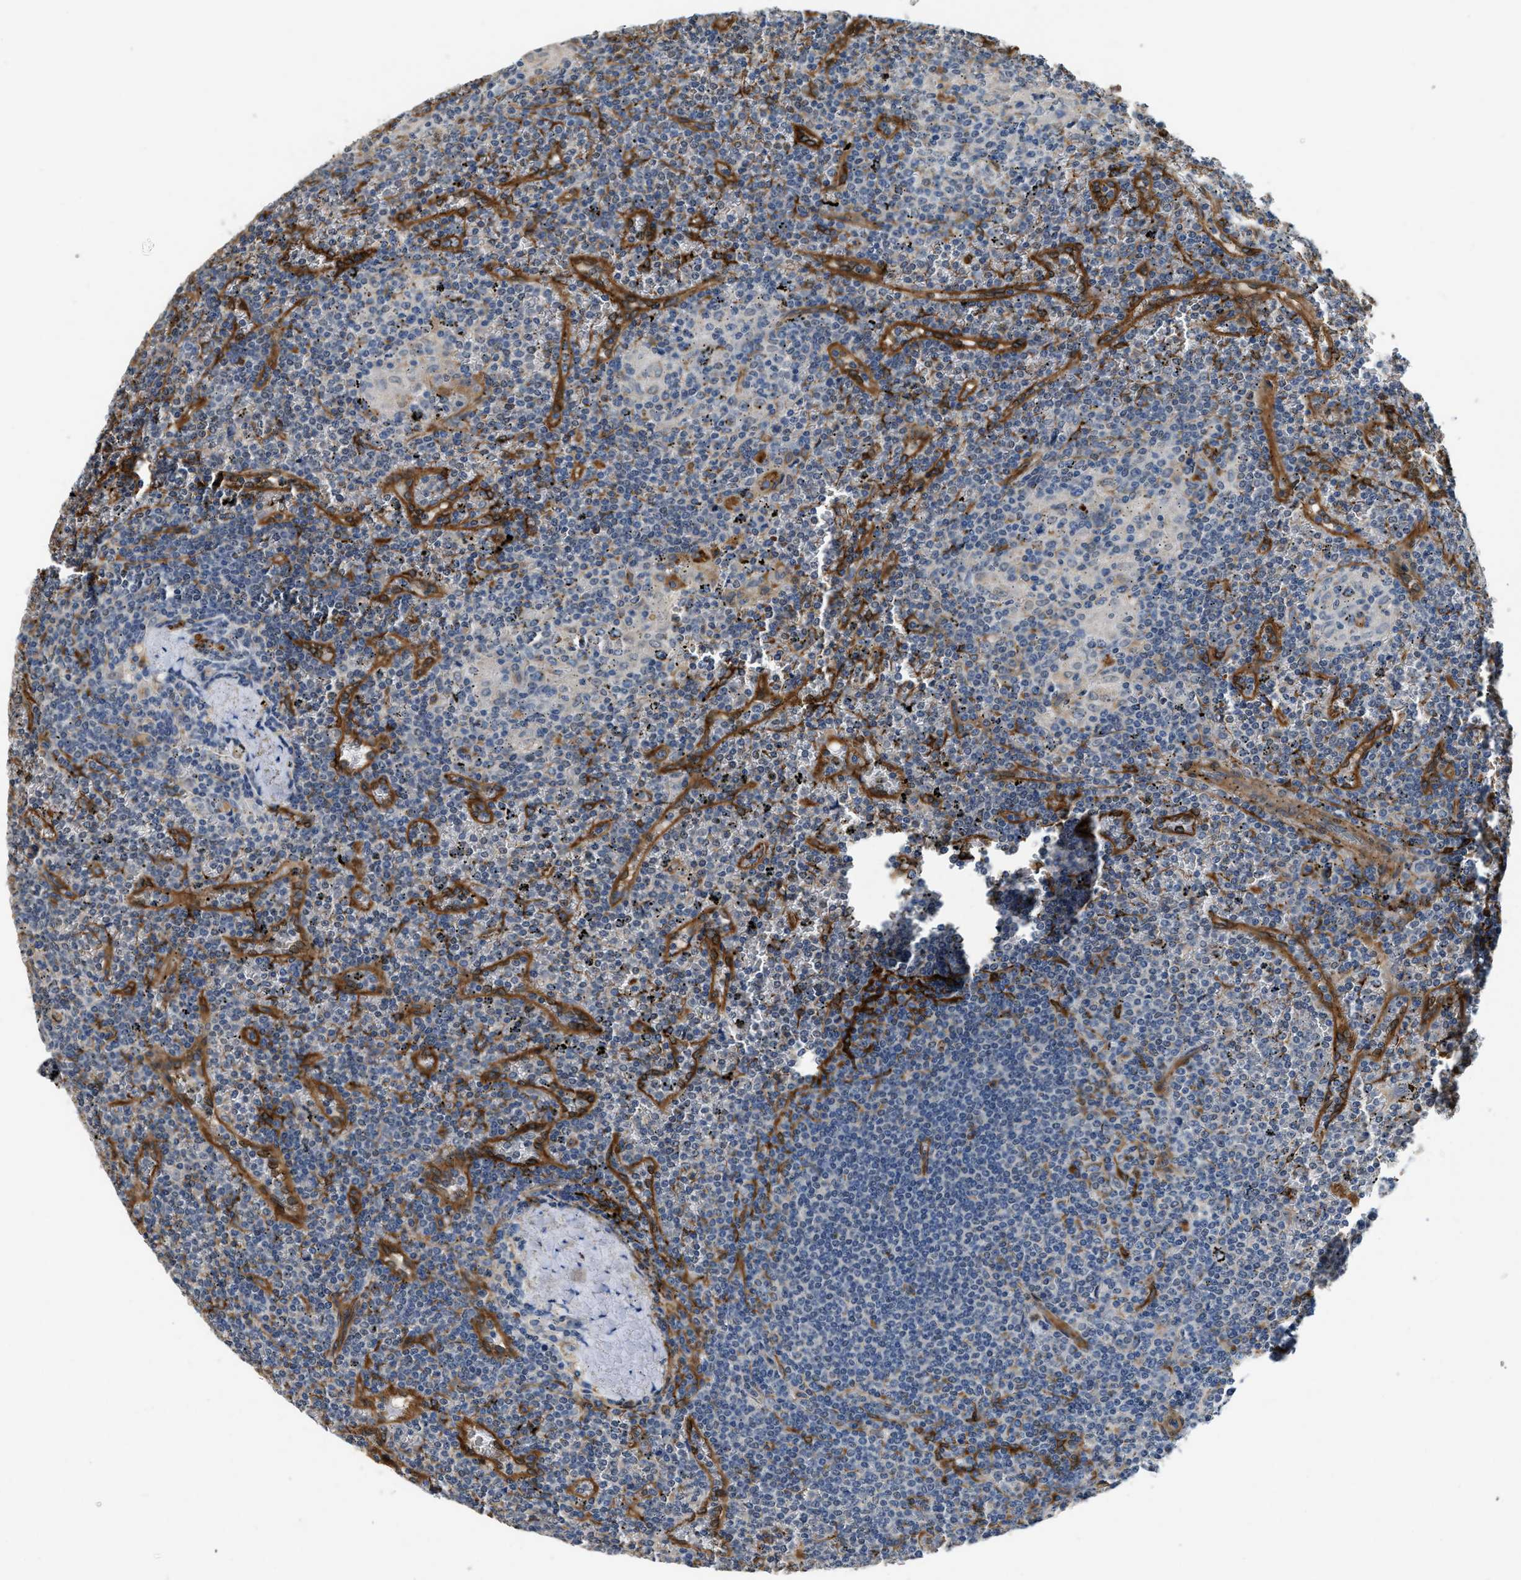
{"staining": {"intensity": "negative", "quantity": "none", "location": "none"}, "tissue": "lymphoma", "cell_type": "Tumor cells", "image_type": "cancer", "snomed": [{"axis": "morphology", "description": "Malignant lymphoma, non-Hodgkin's type, Low grade"}, {"axis": "topography", "description": "Spleen"}], "caption": "Lymphoma stained for a protein using IHC reveals no expression tumor cells.", "gene": "RAPH1", "patient": {"sex": "female", "age": 19}}